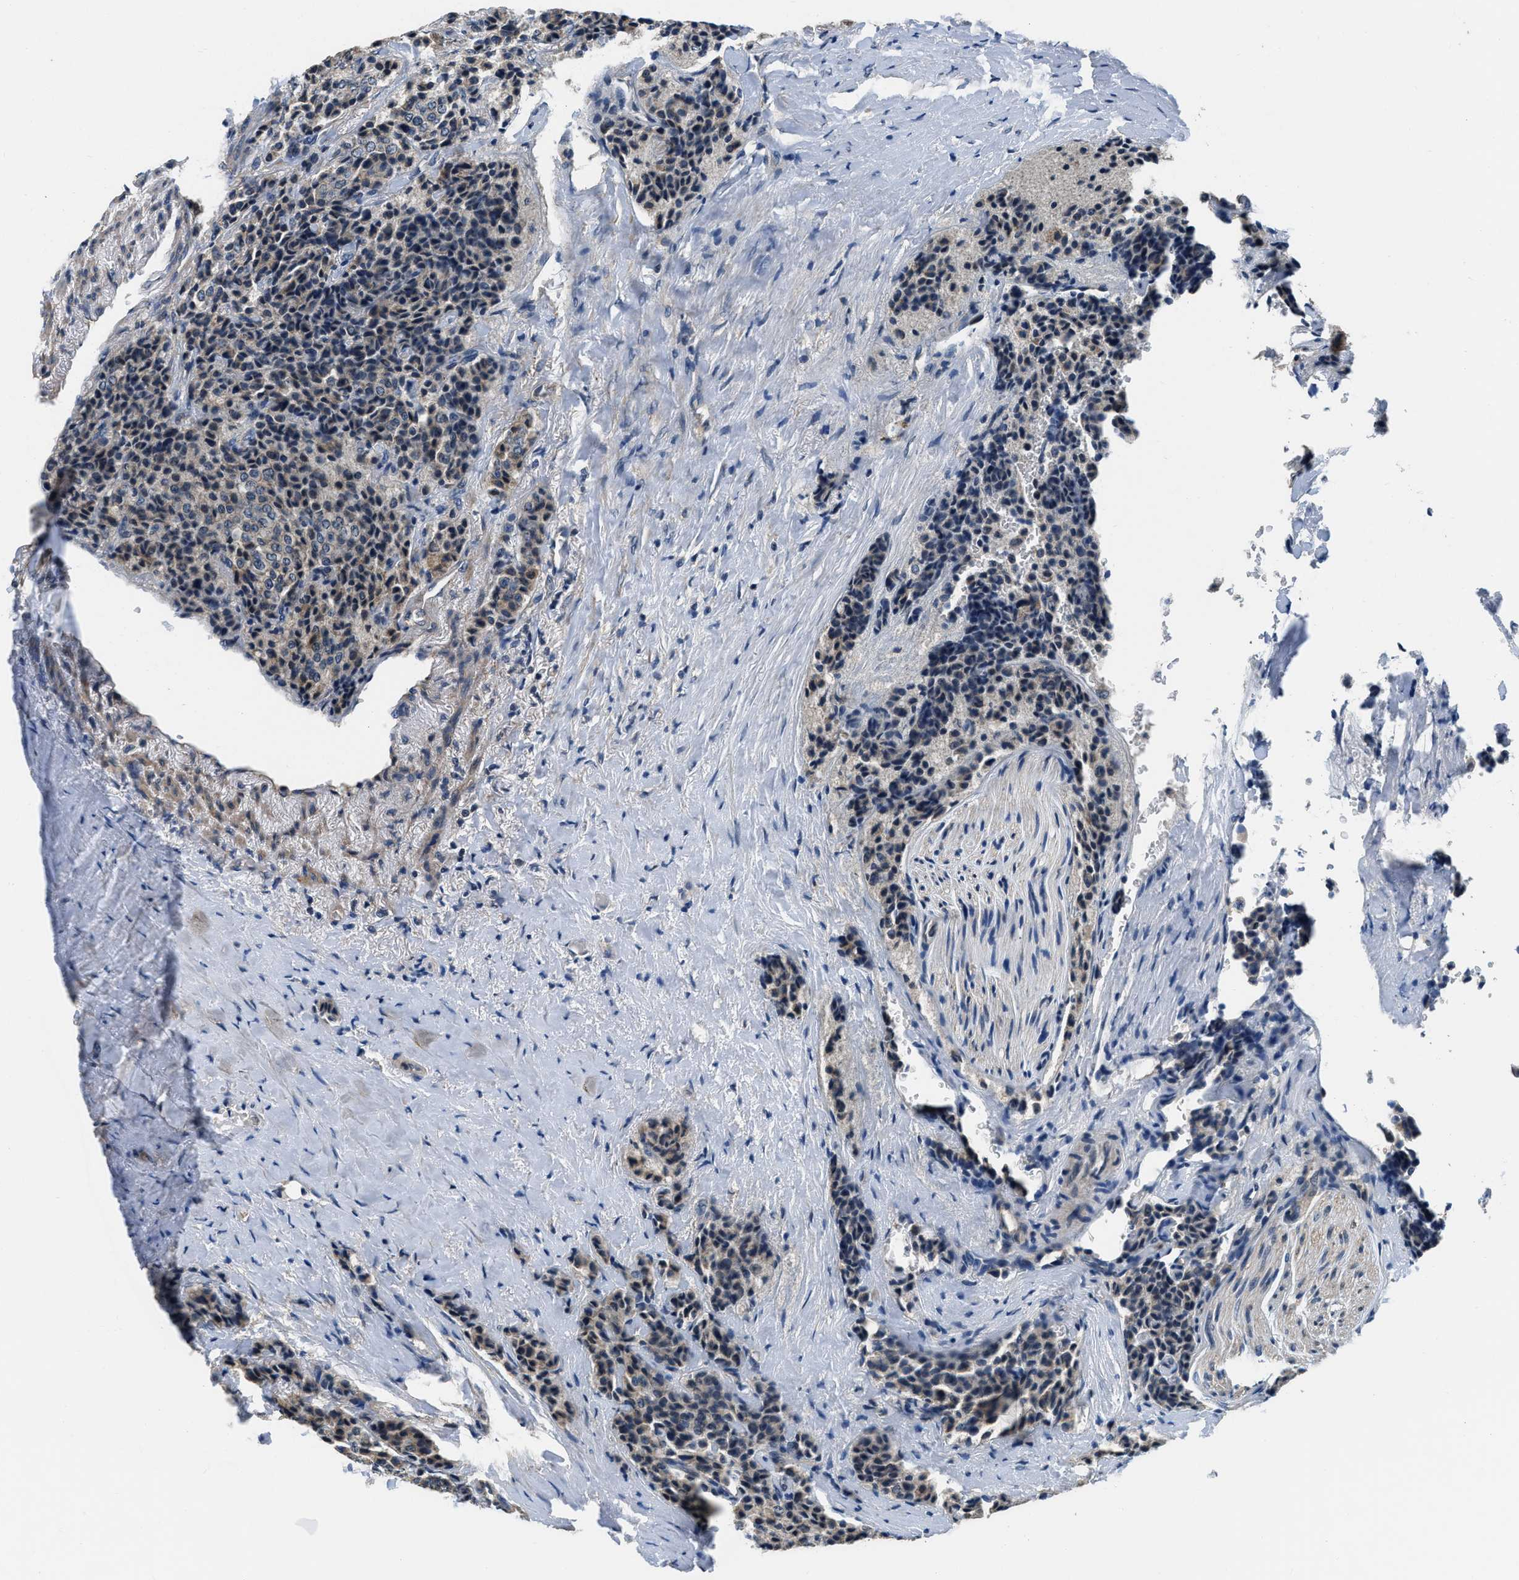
{"staining": {"intensity": "weak", "quantity": "<25%", "location": "cytoplasmic/membranous"}, "tissue": "carcinoid", "cell_type": "Tumor cells", "image_type": "cancer", "snomed": [{"axis": "morphology", "description": "Carcinoid, malignant, NOS"}, {"axis": "topography", "description": "Colon"}], "caption": "Immunohistochemical staining of carcinoid displays no significant expression in tumor cells.", "gene": "SSH2", "patient": {"sex": "female", "age": 61}}